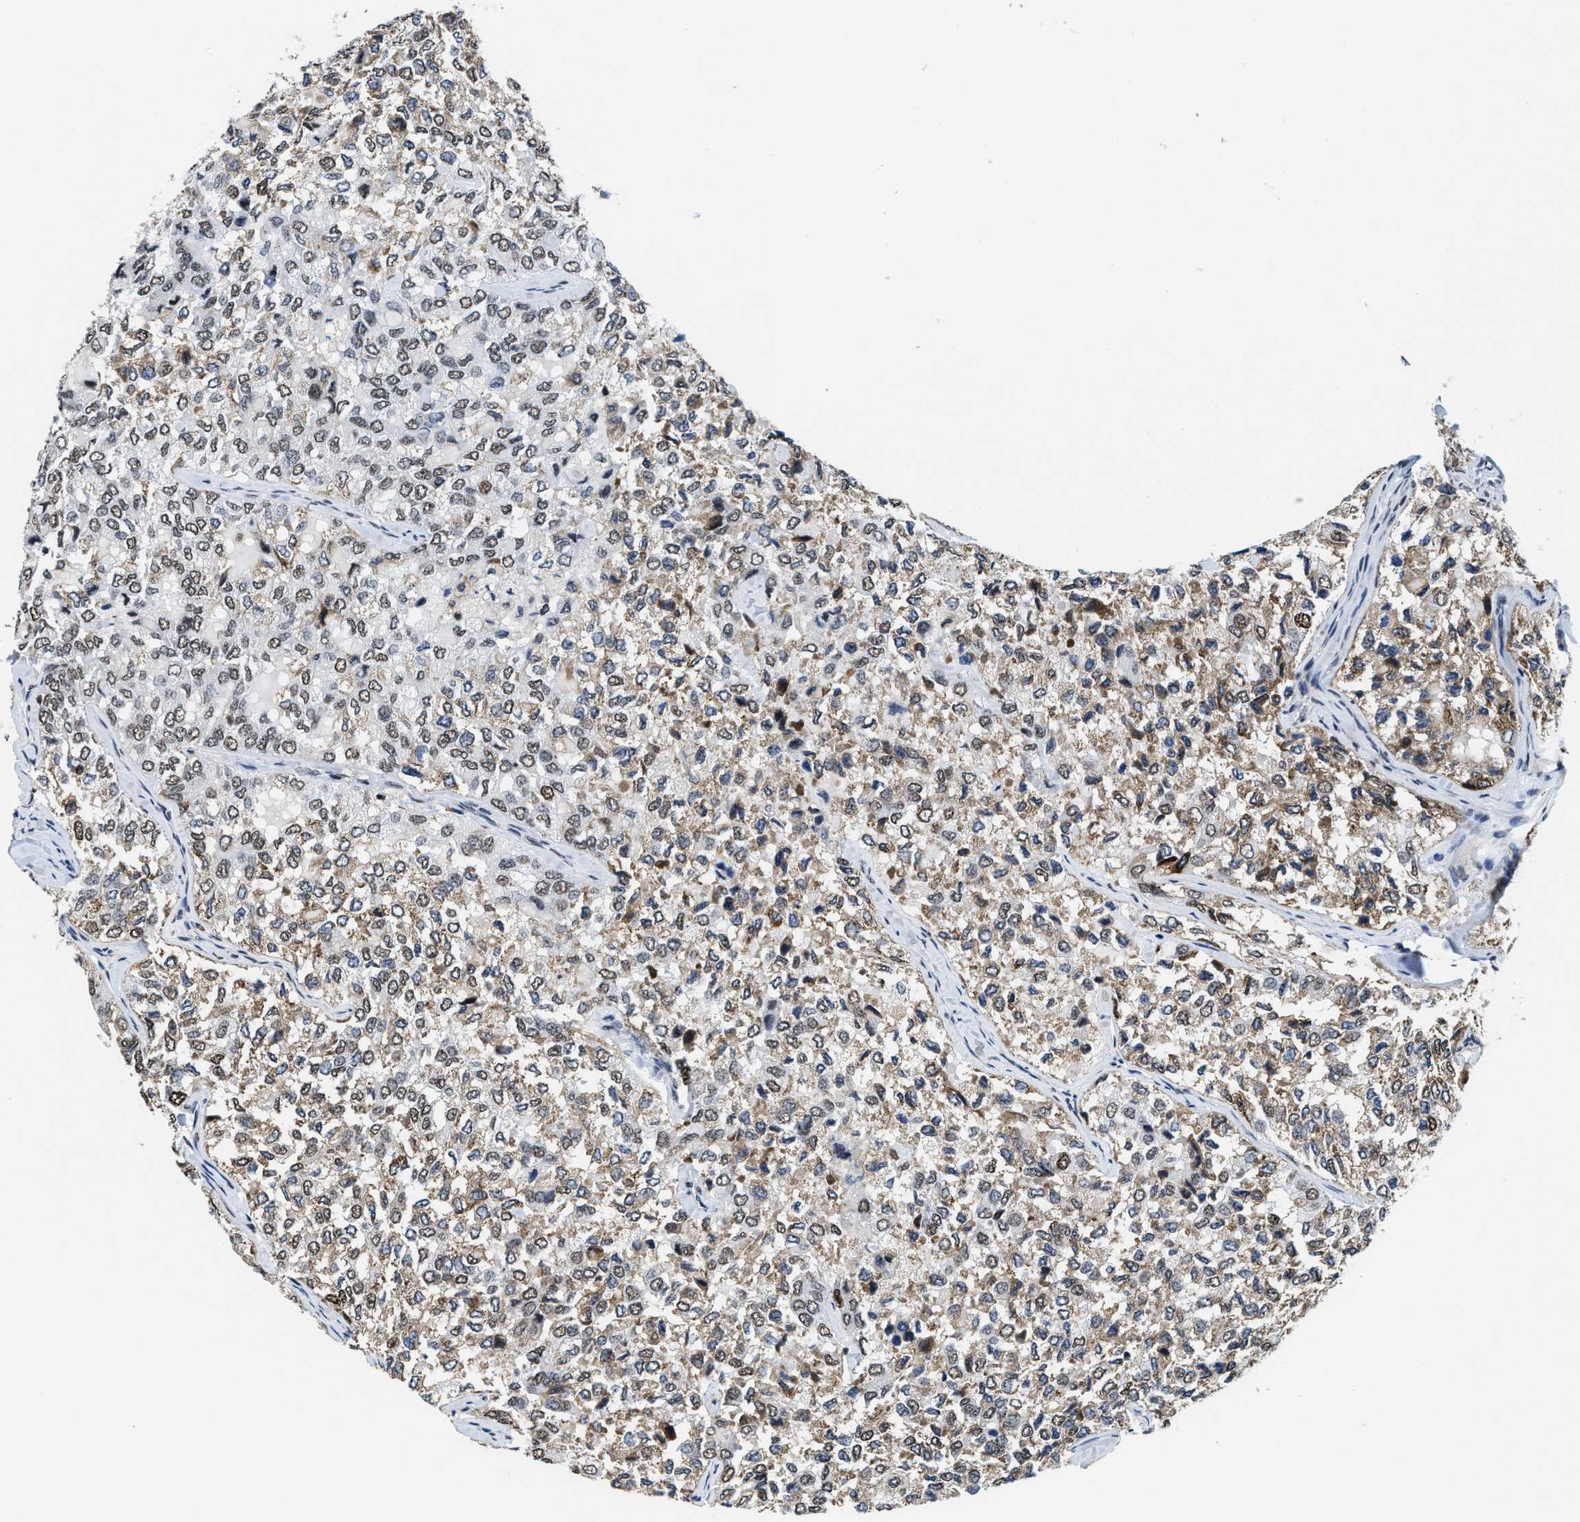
{"staining": {"intensity": "moderate", "quantity": "25%-75%", "location": "cytoplasmic/membranous,nuclear"}, "tissue": "thyroid cancer", "cell_type": "Tumor cells", "image_type": "cancer", "snomed": [{"axis": "morphology", "description": "Follicular adenoma carcinoma, NOS"}, {"axis": "topography", "description": "Thyroid gland"}], "caption": "Protein expression analysis of thyroid follicular adenoma carcinoma displays moderate cytoplasmic/membranous and nuclear expression in about 25%-75% of tumor cells. Using DAB (3,3'-diaminobenzidine) (brown) and hematoxylin (blue) stains, captured at high magnification using brightfield microscopy.", "gene": "SUPT16H", "patient": {"sex": "male", "age": 75}}